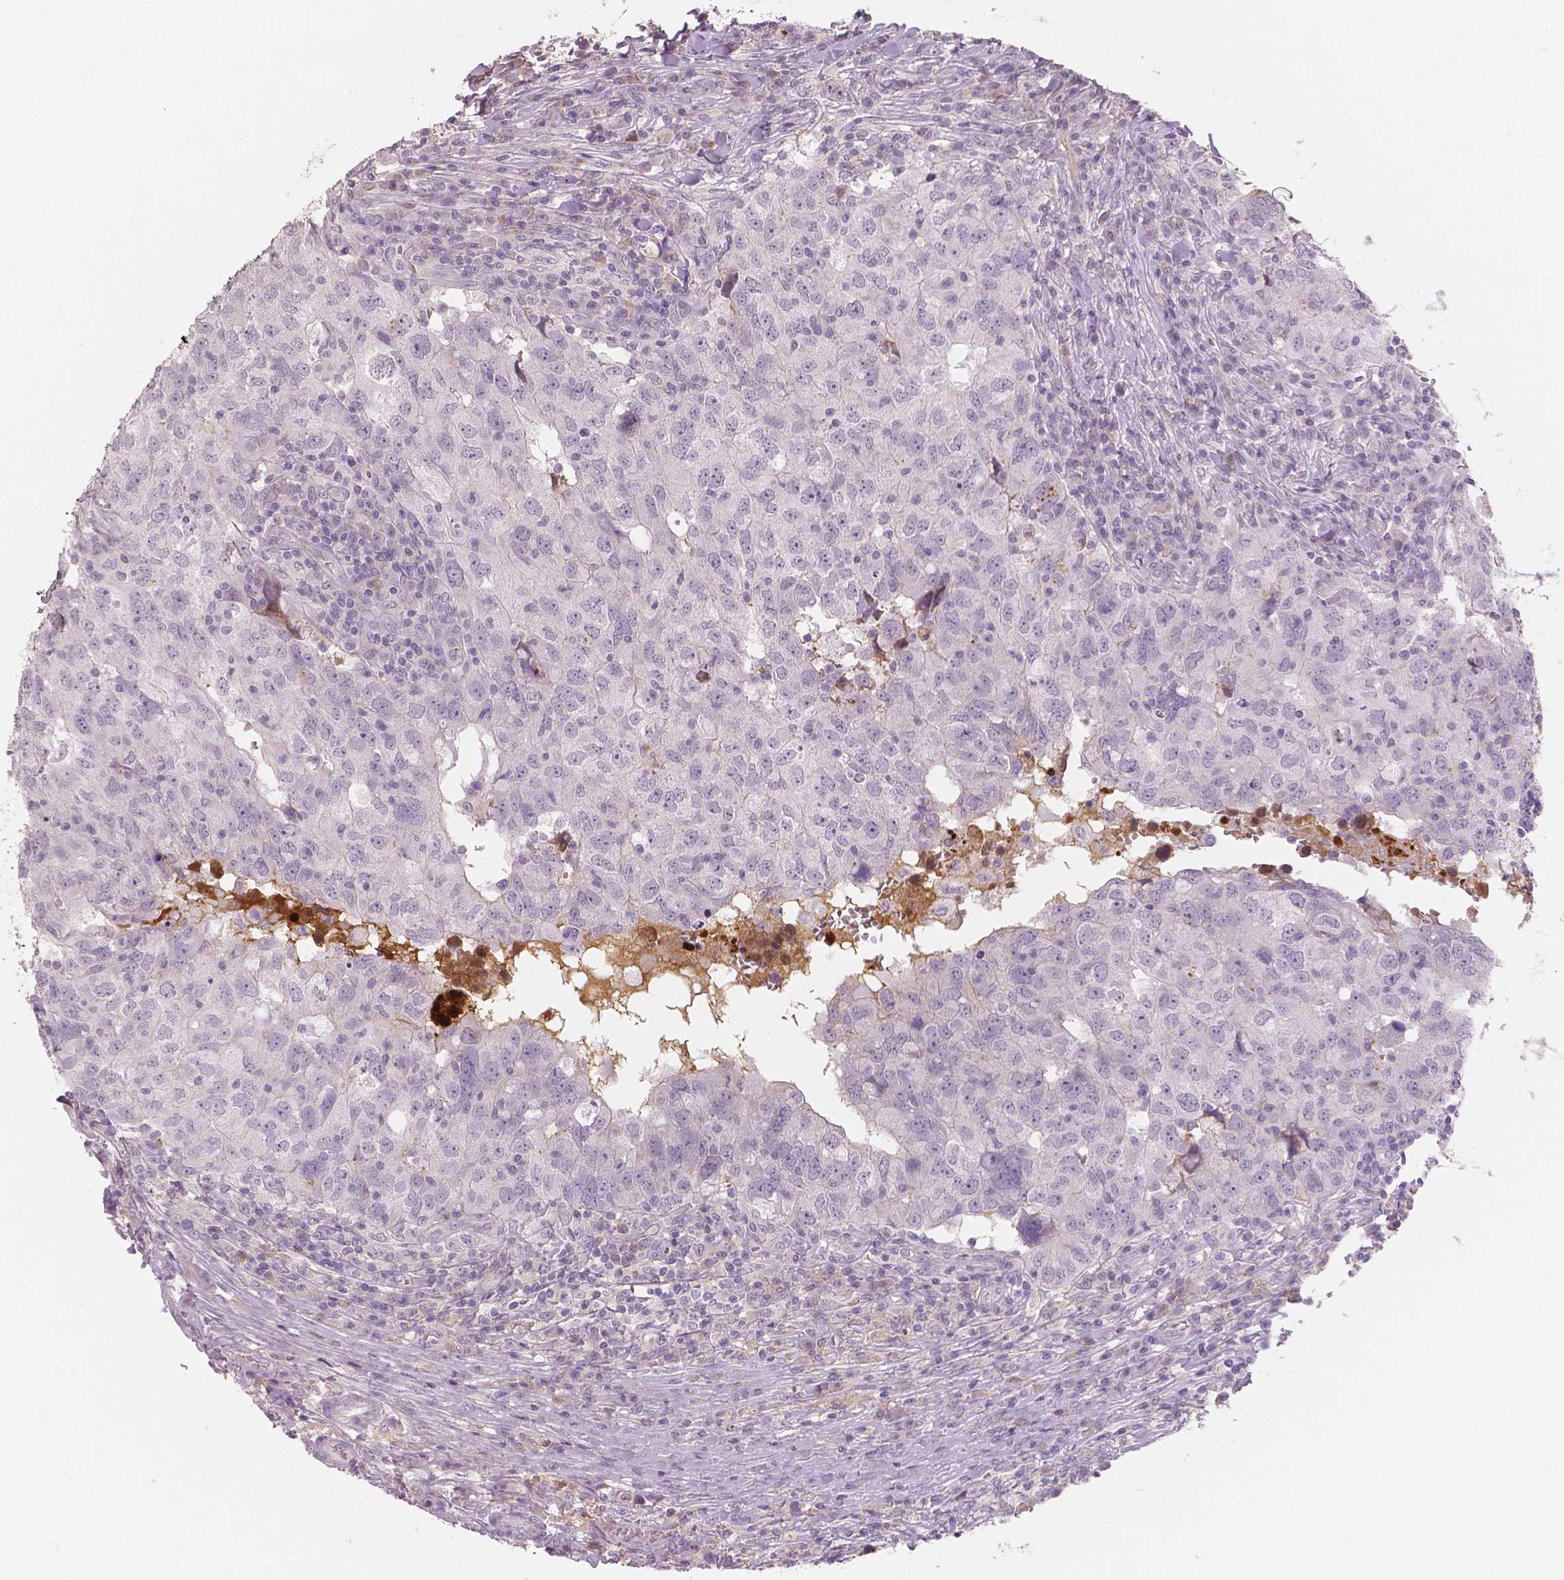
{"staining": {"intensity": "negative", "quantity": "none", "location": "none"}, "tissue": "breast cancer", "cell_type": "Tumor cells", "image_type": "cancer", "snomed": [{"axis": "morphology", "description": "Duct carcinoma"}, {"axis": "topography", "description": "Breast"}], "caption": "Human breast cancer stained for a protein using immunohistochemistry (IHC) displays no positivity in tumor cells.", "gene": "APOA4", "patient": {"sex": "female", "age": 30}}